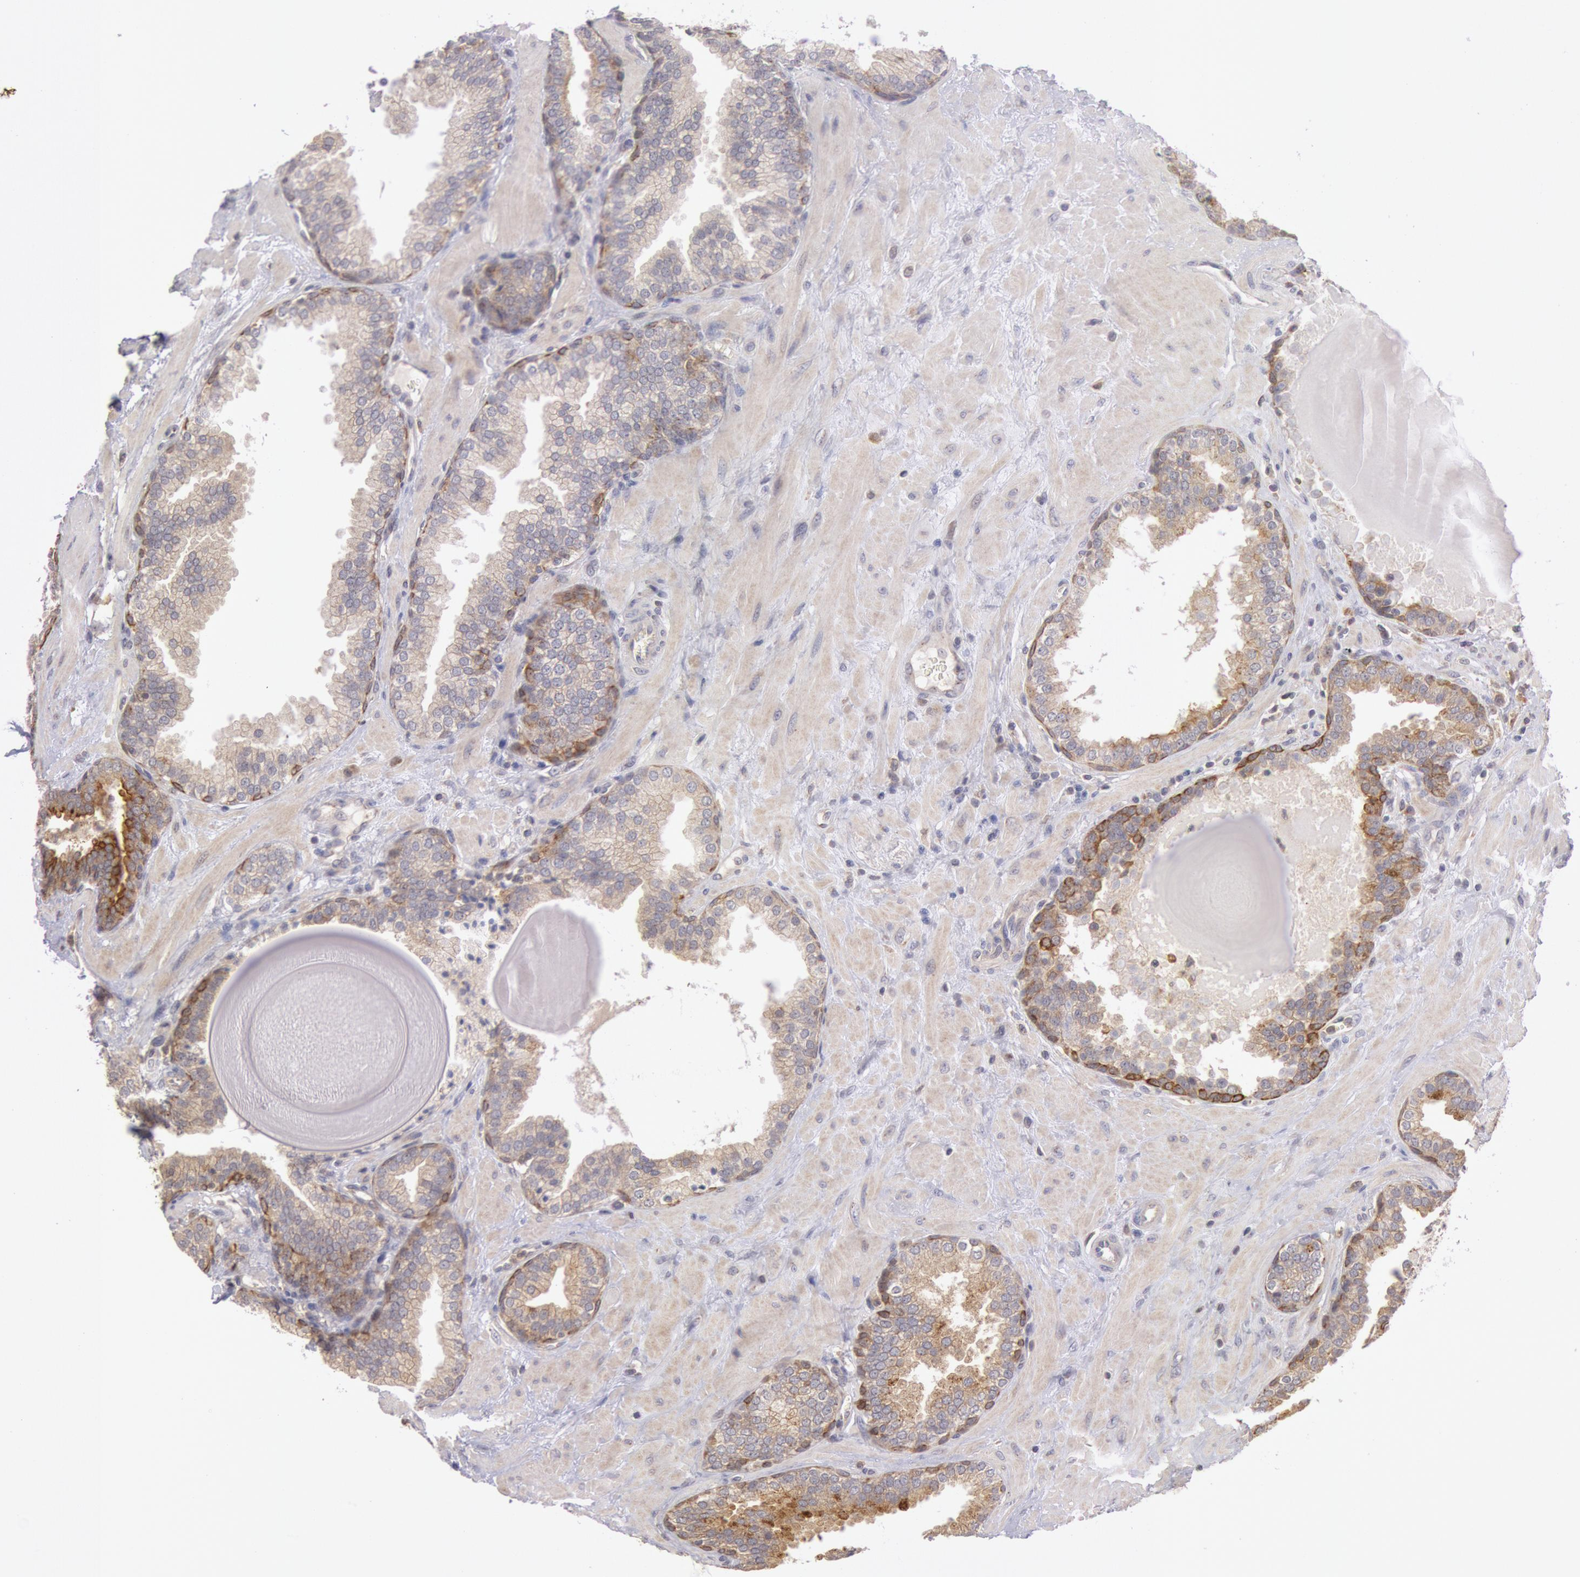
{"staining": {"intensity": "moderate", "quantity": ">75%", "location": "cytoplasmic/membranous"}, "tissue": "prostate", "cell_type": "Glandular cells", "image_type": "normal", "snomed": [{"axis": "morphology", "description": "Normal tissue, NOS"}, {"axis": "topography", "description": "Prostate"}], "caption": "DAB (3,3'-diaminobenzidine) immunohistochemical staining of benign human prostate demonstrates moderate cytoplasmic/membranous protein staining in about >75% of glandular cells. Nuclei are stained in blue.", "gene": "PLA2G6", "patient": {"sex": "male", "age": 51}}